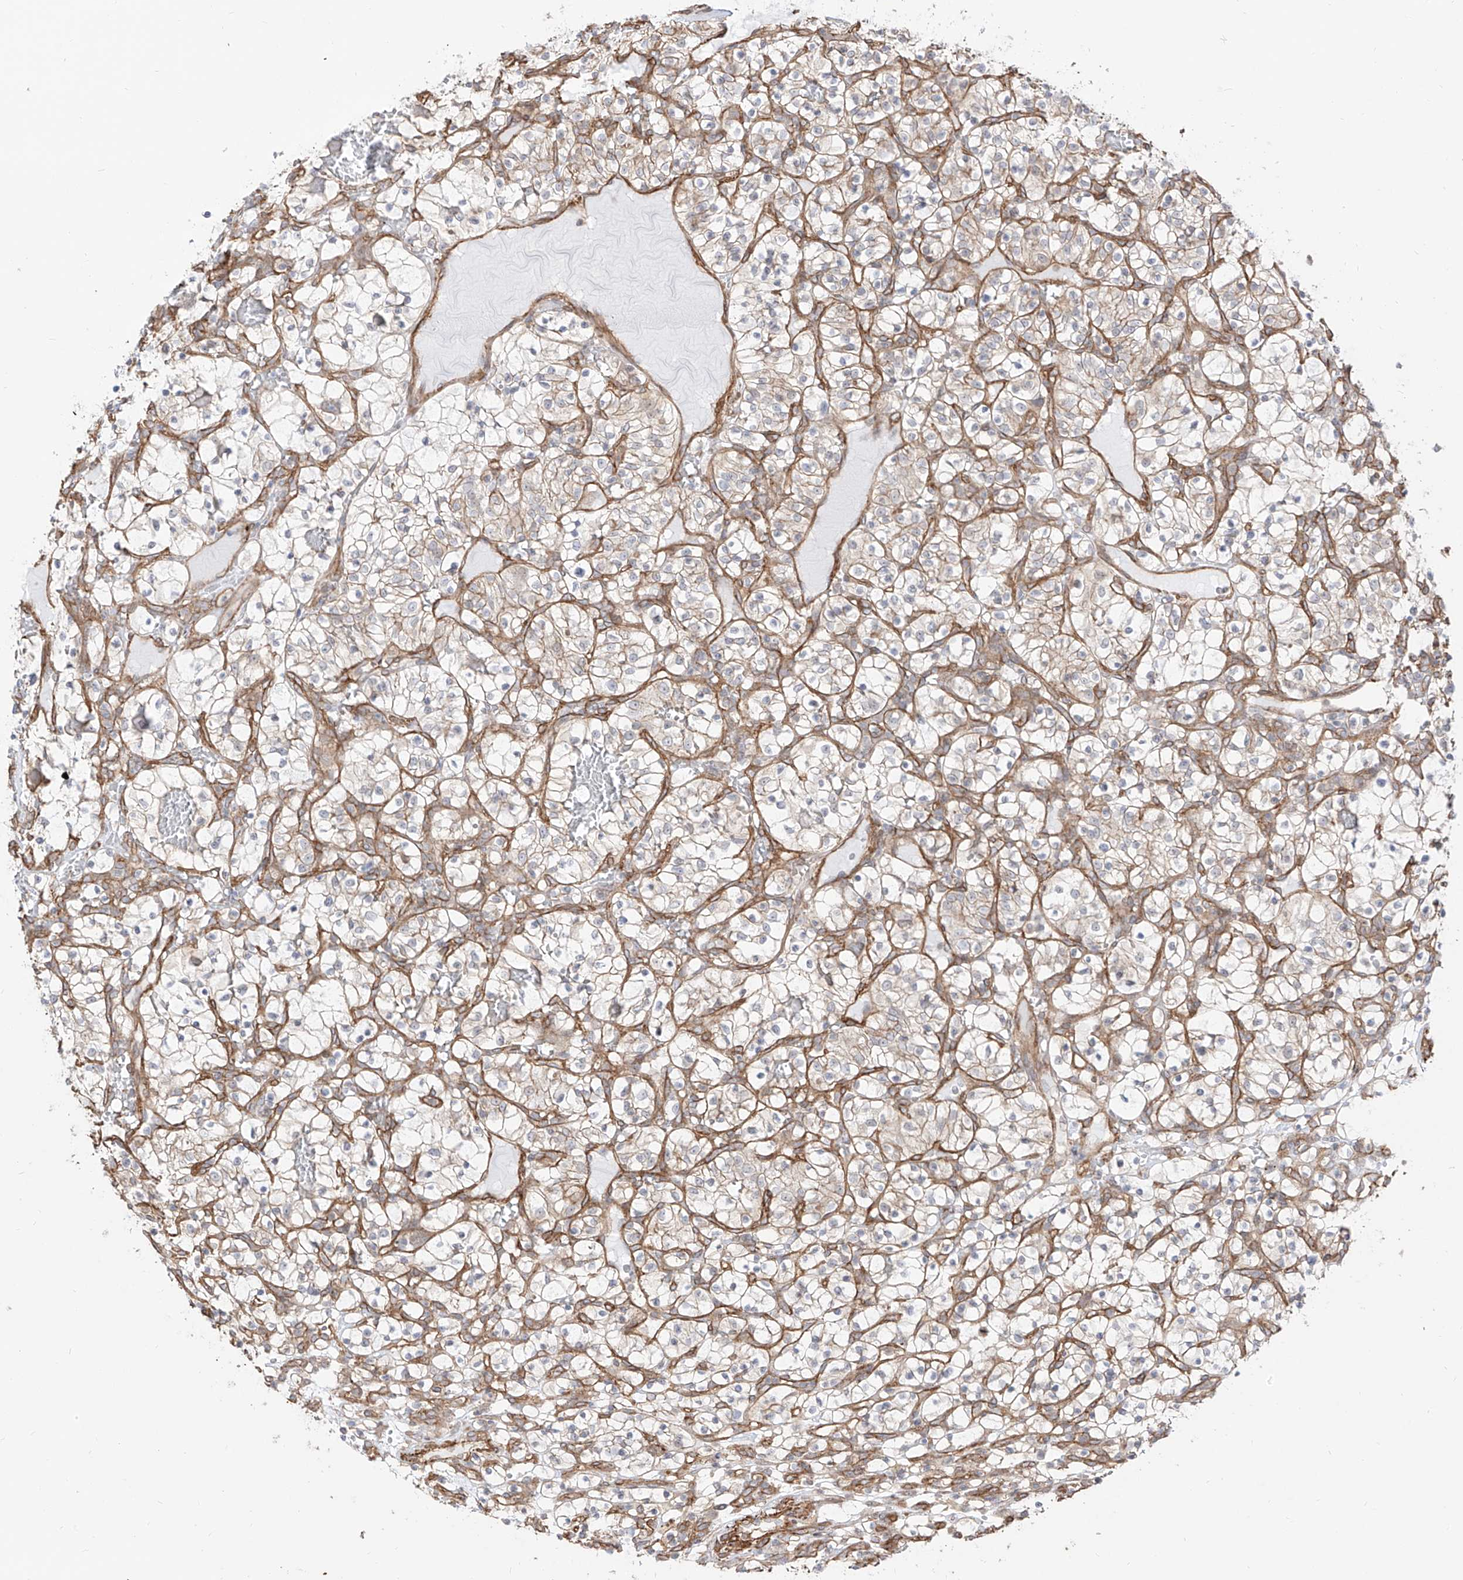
{"staining": {"intensity": "negative", "quantity": "none", "location": "none"}, "tissue": "renal cancer", "cell_type": "Tumor cells", "image_type": "cancer", "snomed": [{"axis": "morphology", "description": "Adenocarcinoma, NOS"}, {"axis": "topography", "description": "Kidney"}], "caption": "Histopathology image shows no significant protein positivity in tumor cells of renal cancer (adenocarcinoma).", "gene": "ZNF180", "patient": {"sex": "female", "age": 57}}